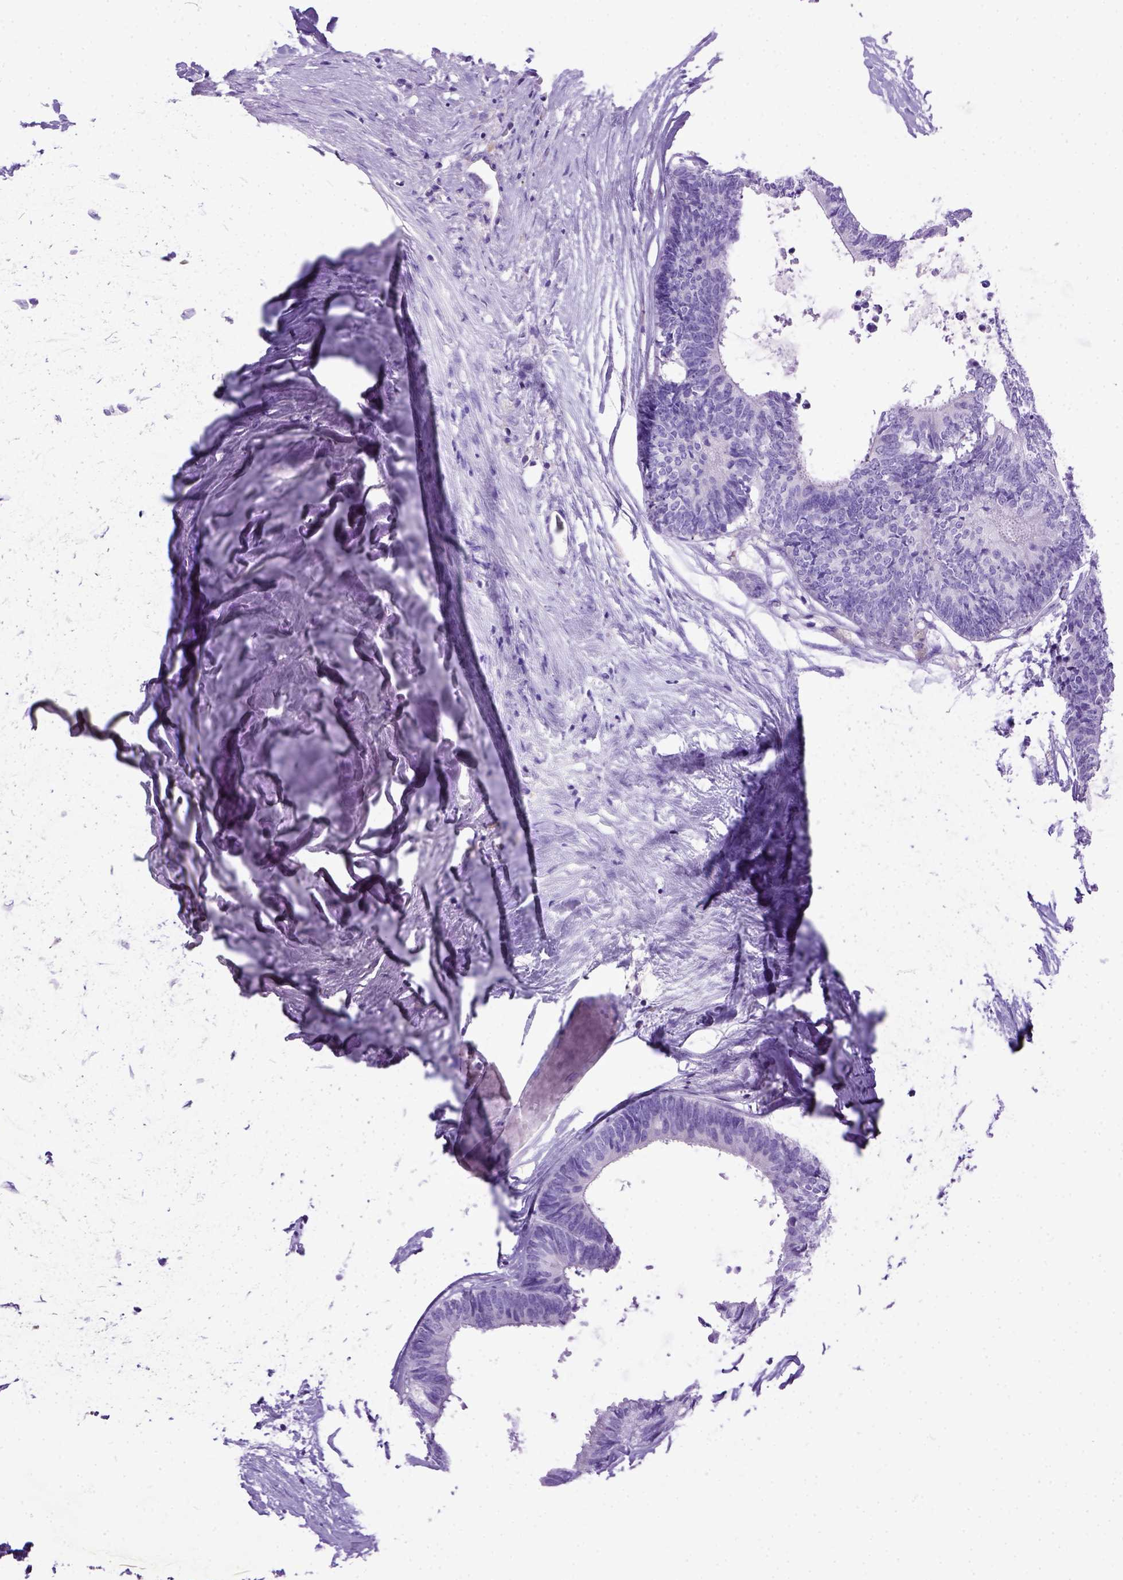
{"staining": {"intensity": "negative", "quantity": "none", "location": "none"}, "tissue": "colorectal cancer", "cell_type": "Tumor cells", "image_type": "cancer", "snomed": [{"axis": "morphology", "description": "Adenocarcinoma, NOS"}, {"axis": "topography", "description": "Colon"}, {"axis": "topography", "description": "Rectum"}], "caption": "High magnification brightfield microscopy of colorectal adenocarcinoma stained with DAB (brown) and counterstained with hematoxylin (blue): tumor cells show no significant expression. (DAB immunohistochemistry, high magnification).", "gene": "IGF2", "patient": {"sex": "male", "age": 57}}